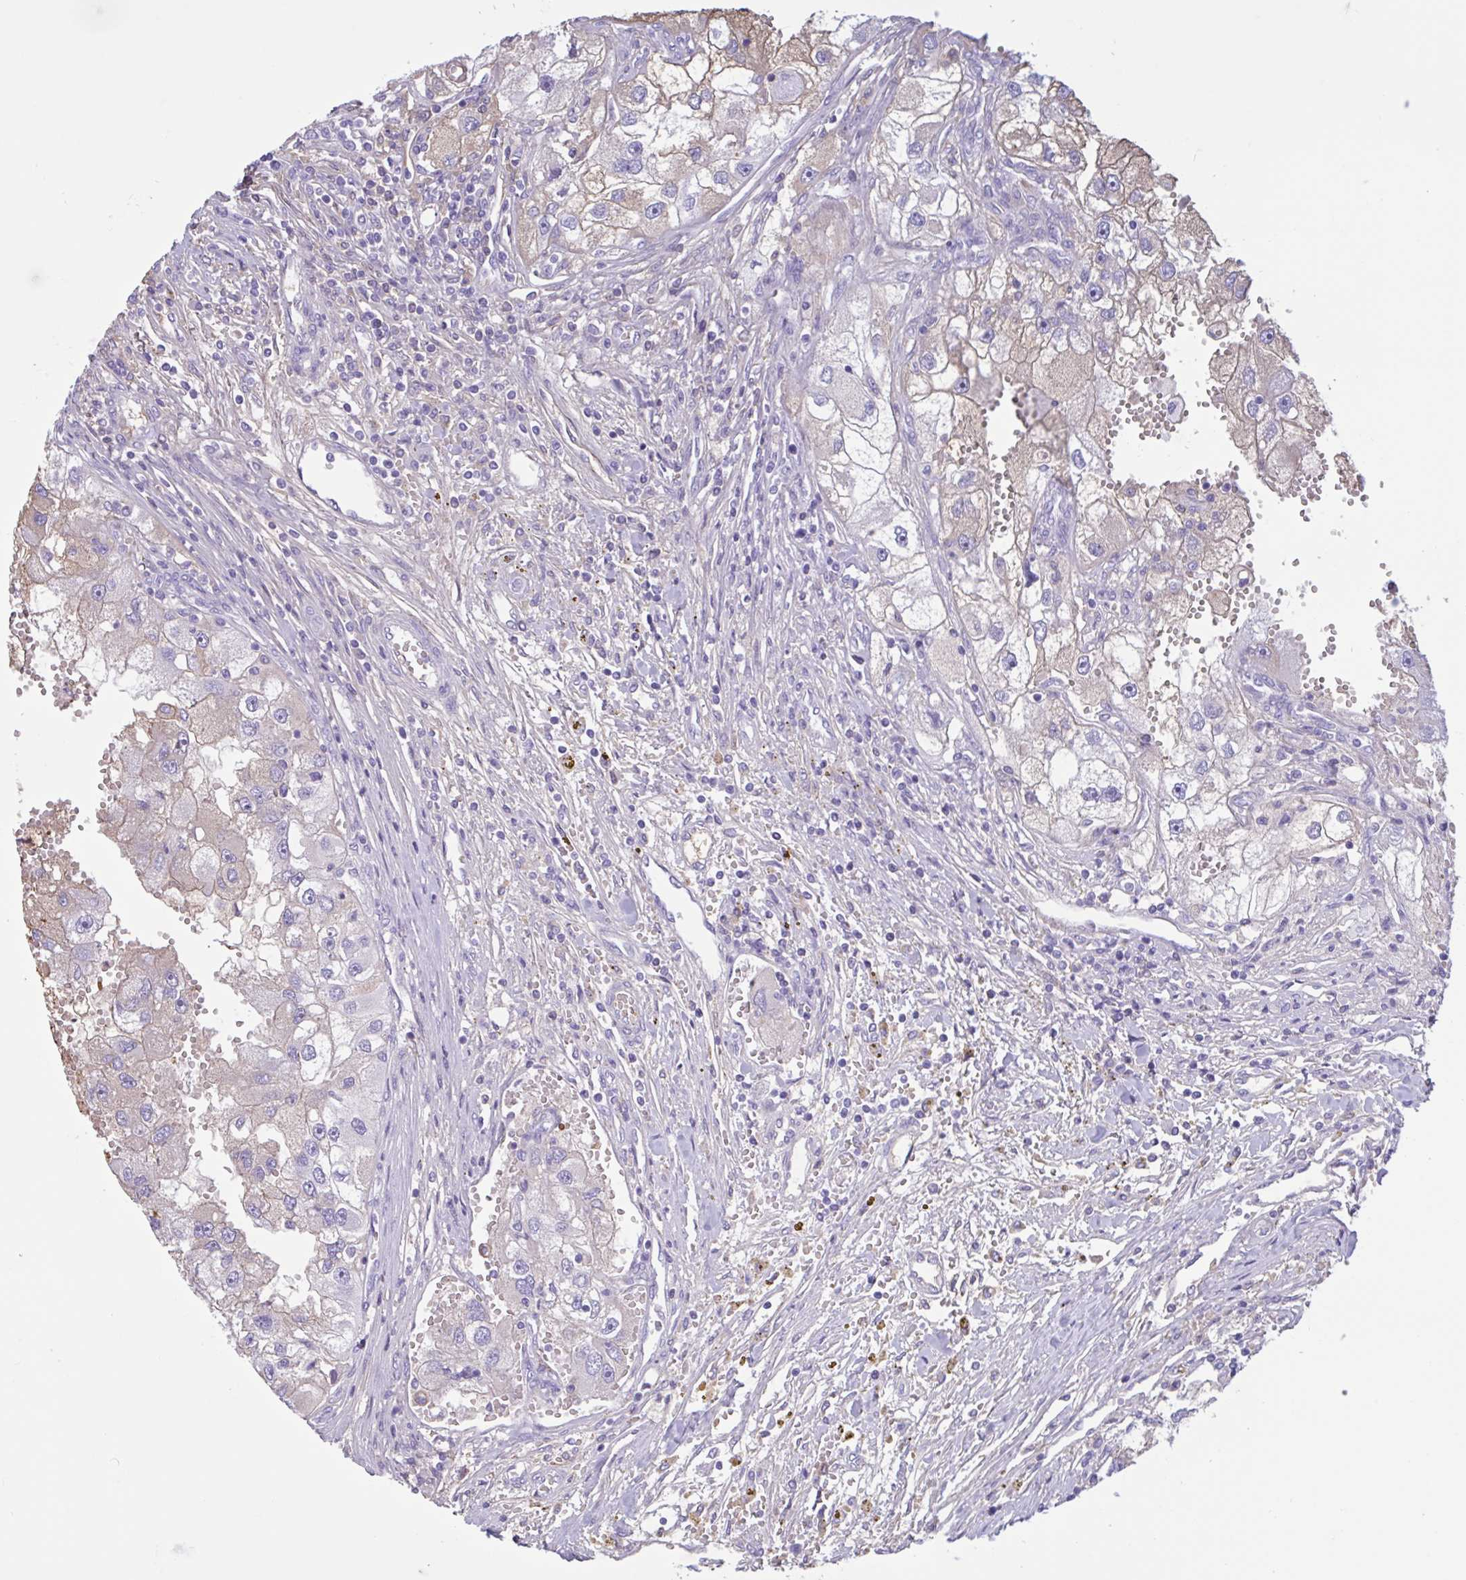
{"staining": {"intensity": "weak", "quantity": "<25%", "location": "cytoplasmic/membranous"}, "tissue": "renal cancer", "cell_type": "Tumor cells", "image_type": "cancer", "snomed": [{"axis": "morphology", "description": "Adenocarcinoma, NOS"}, {"axis": "topography", "description": "Kidney"}], "caption": "Tumor cells are negative for brown protein staining in renal cancer. (Brightfield microscopy of DAB immunohistochemistry at high magnification).", "gene": "LARGE2", "patient": {"sex": "male", "age": 63}}